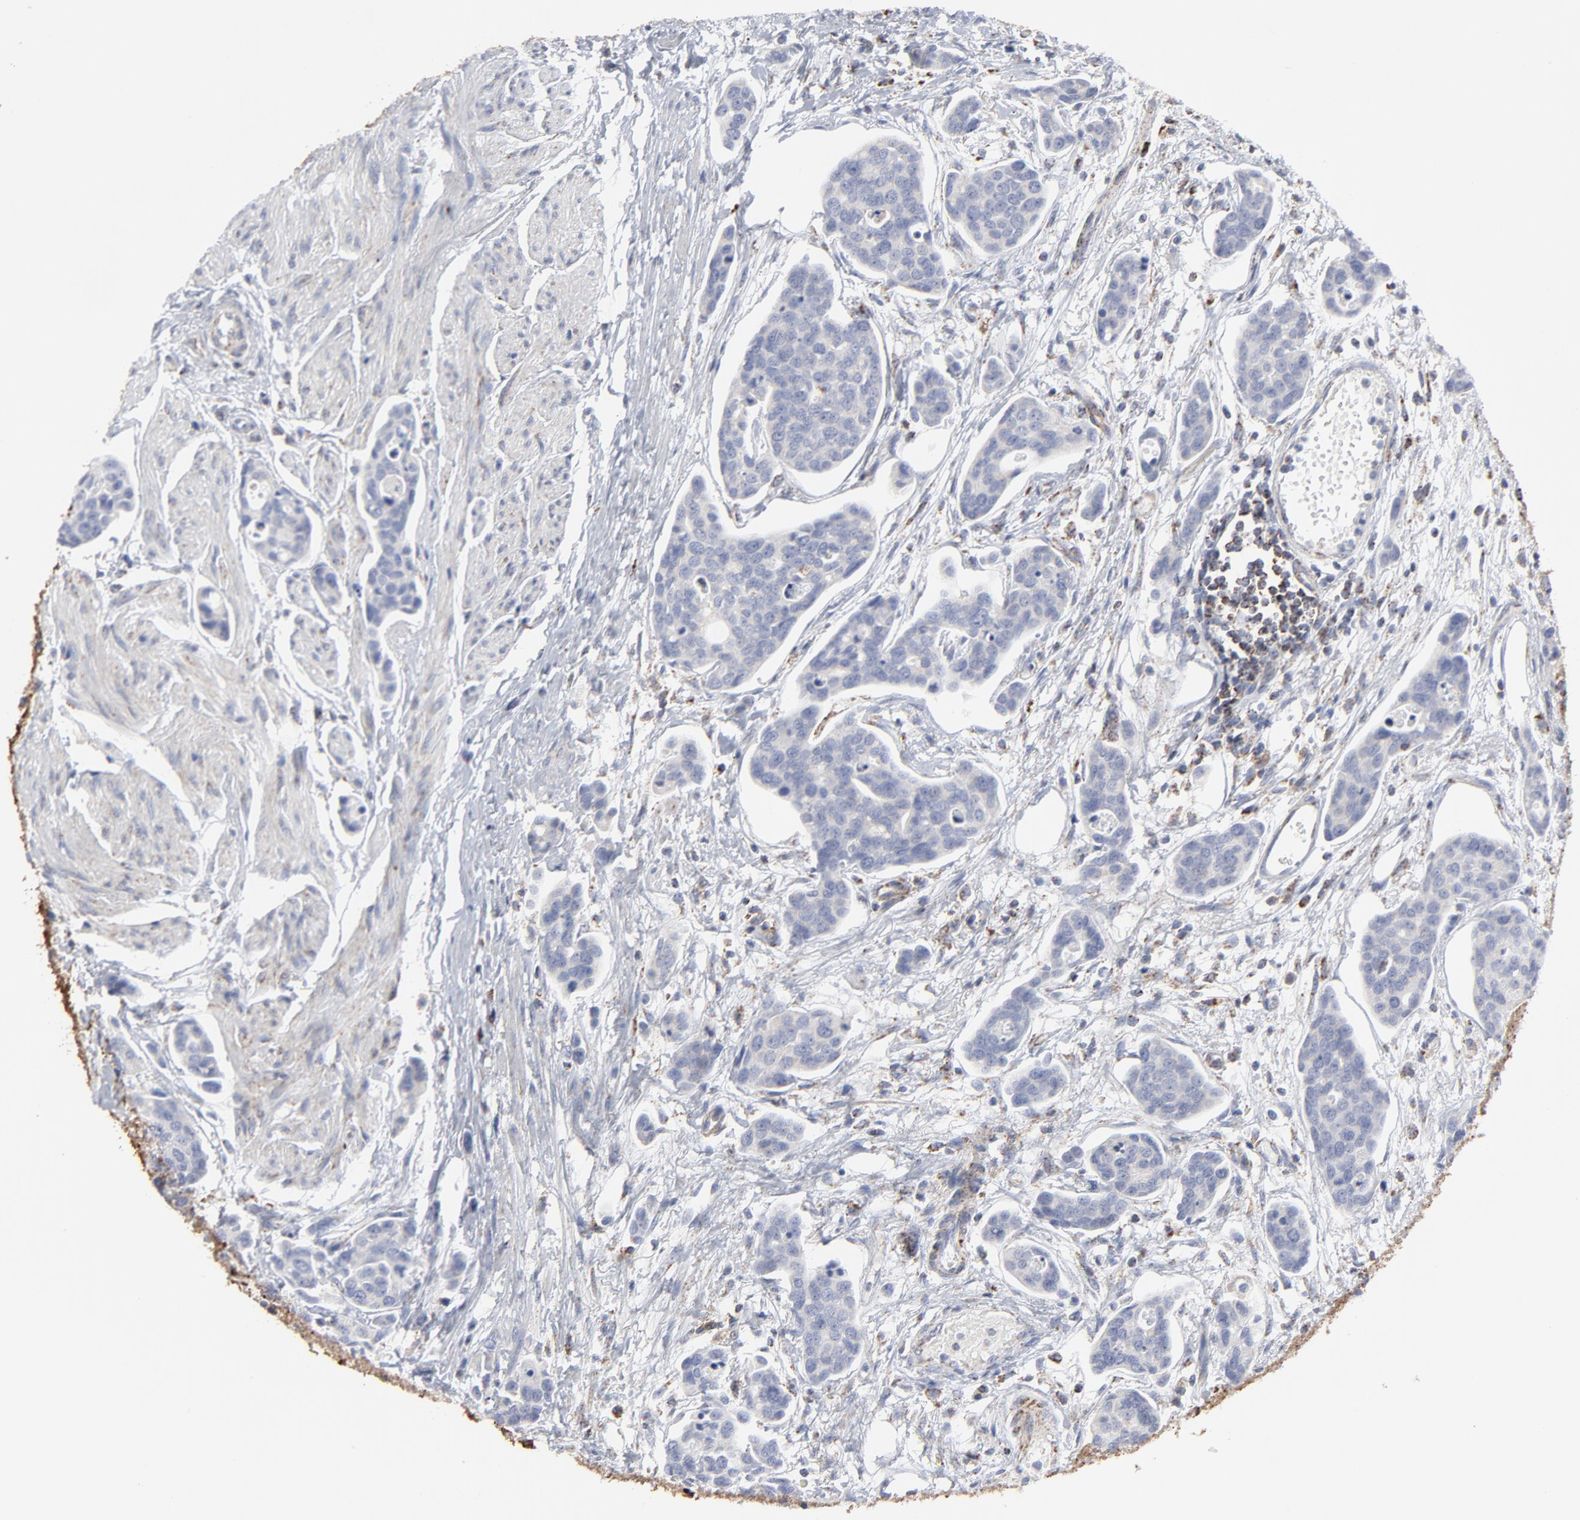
{"staining": {"intensity": "negative", "quantity": "none", "location": "none"}, "tissue": "urothelial cancer", "cell_type": "Tumor cells", "image_type": "cancer", "snomed": [{"axis": "morphology", "description": "Urothelial carcinoma, High grade"}, {"axis": "topography", "description": "Urinary bladder"}], "caption": "Immunohistochemical staining of urothelial carcinoma (high-grade) reveals no significant positivity in tumor cells. (DAB (3,3'-diaminobenzidine) IHC, high magnification).", "gene": "TXNRD2", "patient": {"sex": "male", "age": 78}}